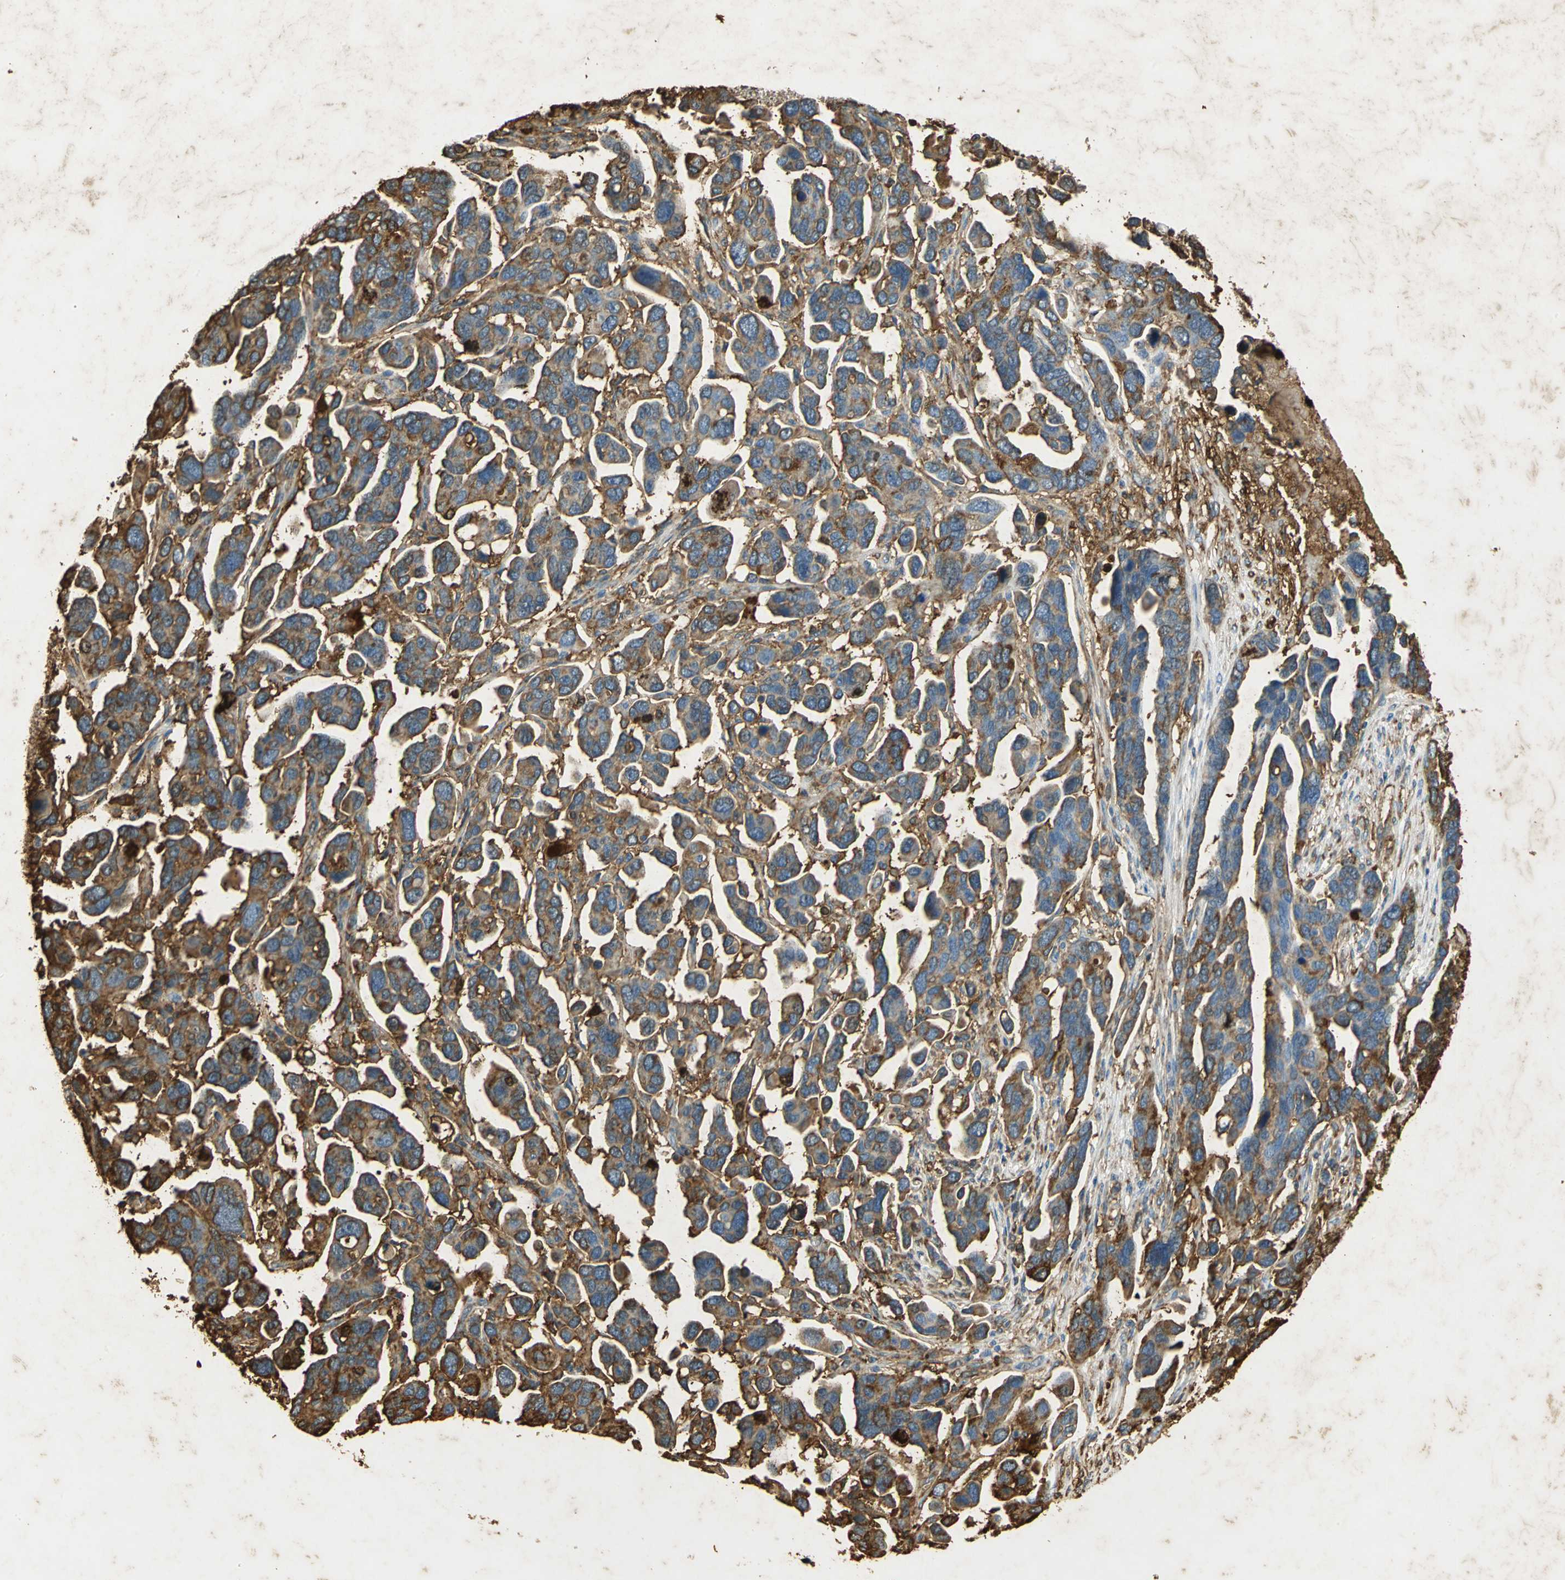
{"staining": {"intensity": "moderate", "quantity": ">75%", "location": "cytoplasmic/membranous"}, "tissue": "ovarian cancer", "cell_type": "Tumor cells", "image_type": "cancer", "snomed": [{"axis": "morphology", "description": "Cystadenocarcinoma, serous, NOS"}, {"axis": "topography", "description": "Ovary"}], "caption": "Protein staining of ovarian cancer tissue displays moderate cytoplasmic/membranous positivity in about >75% of tumor cells. (IHC, brightfield microscopy, high magnification).", "gene": "ANXA4", "patient": {"sex": "female", "age": 54}}